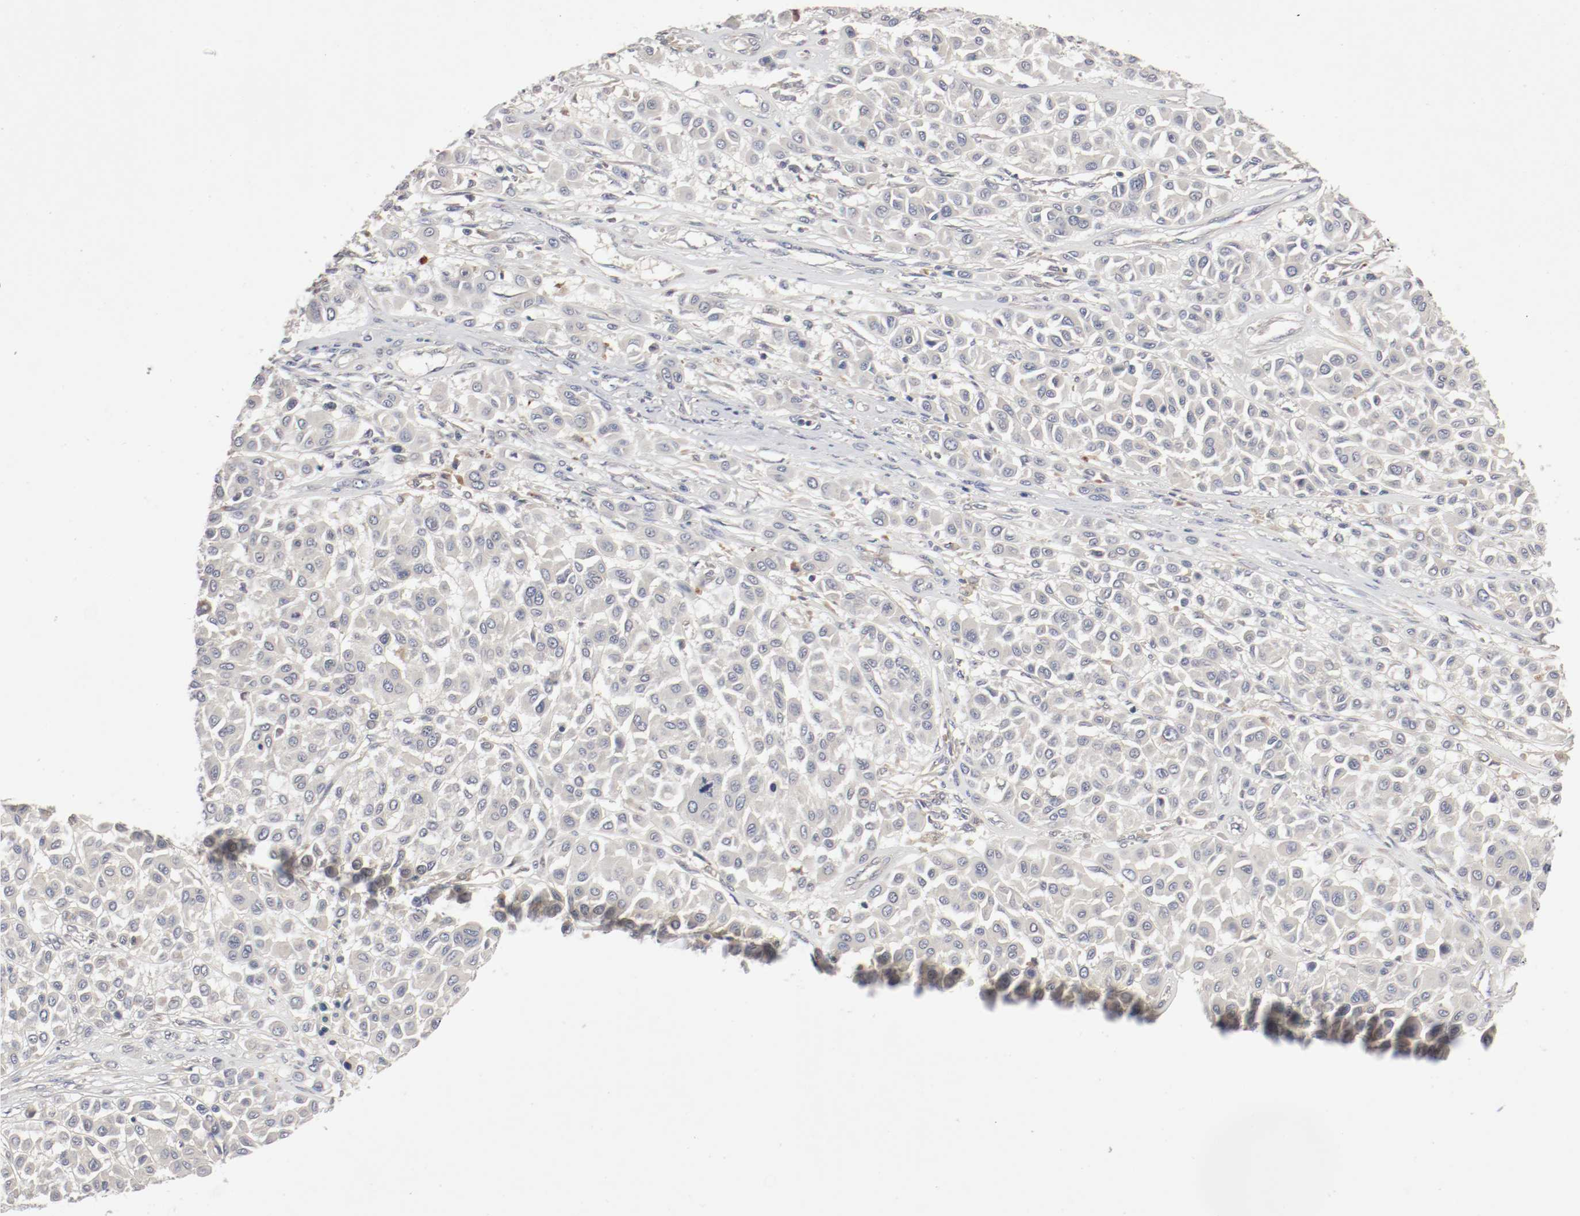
{"staining": {"intensity": "weak", "quantity": "<25%", "location": "cytoplasmic/membranous"}, "tissue": "melanoma", "cell_type": "Tumor cells", "image_type": "cancer", "snomed": [{"axis": "morphology", "description": "Malignant melanoma, Metastatic site"}, {"axis": "topography", "description": "Soft tissue"}], "caption": "Histopathology image shows no significant protein expression in tumor cells of melanoma. (IHC, brightfield microscopy, high magnification).", "gene": "REN", "patient": {"sex": "male", "age": 41}}